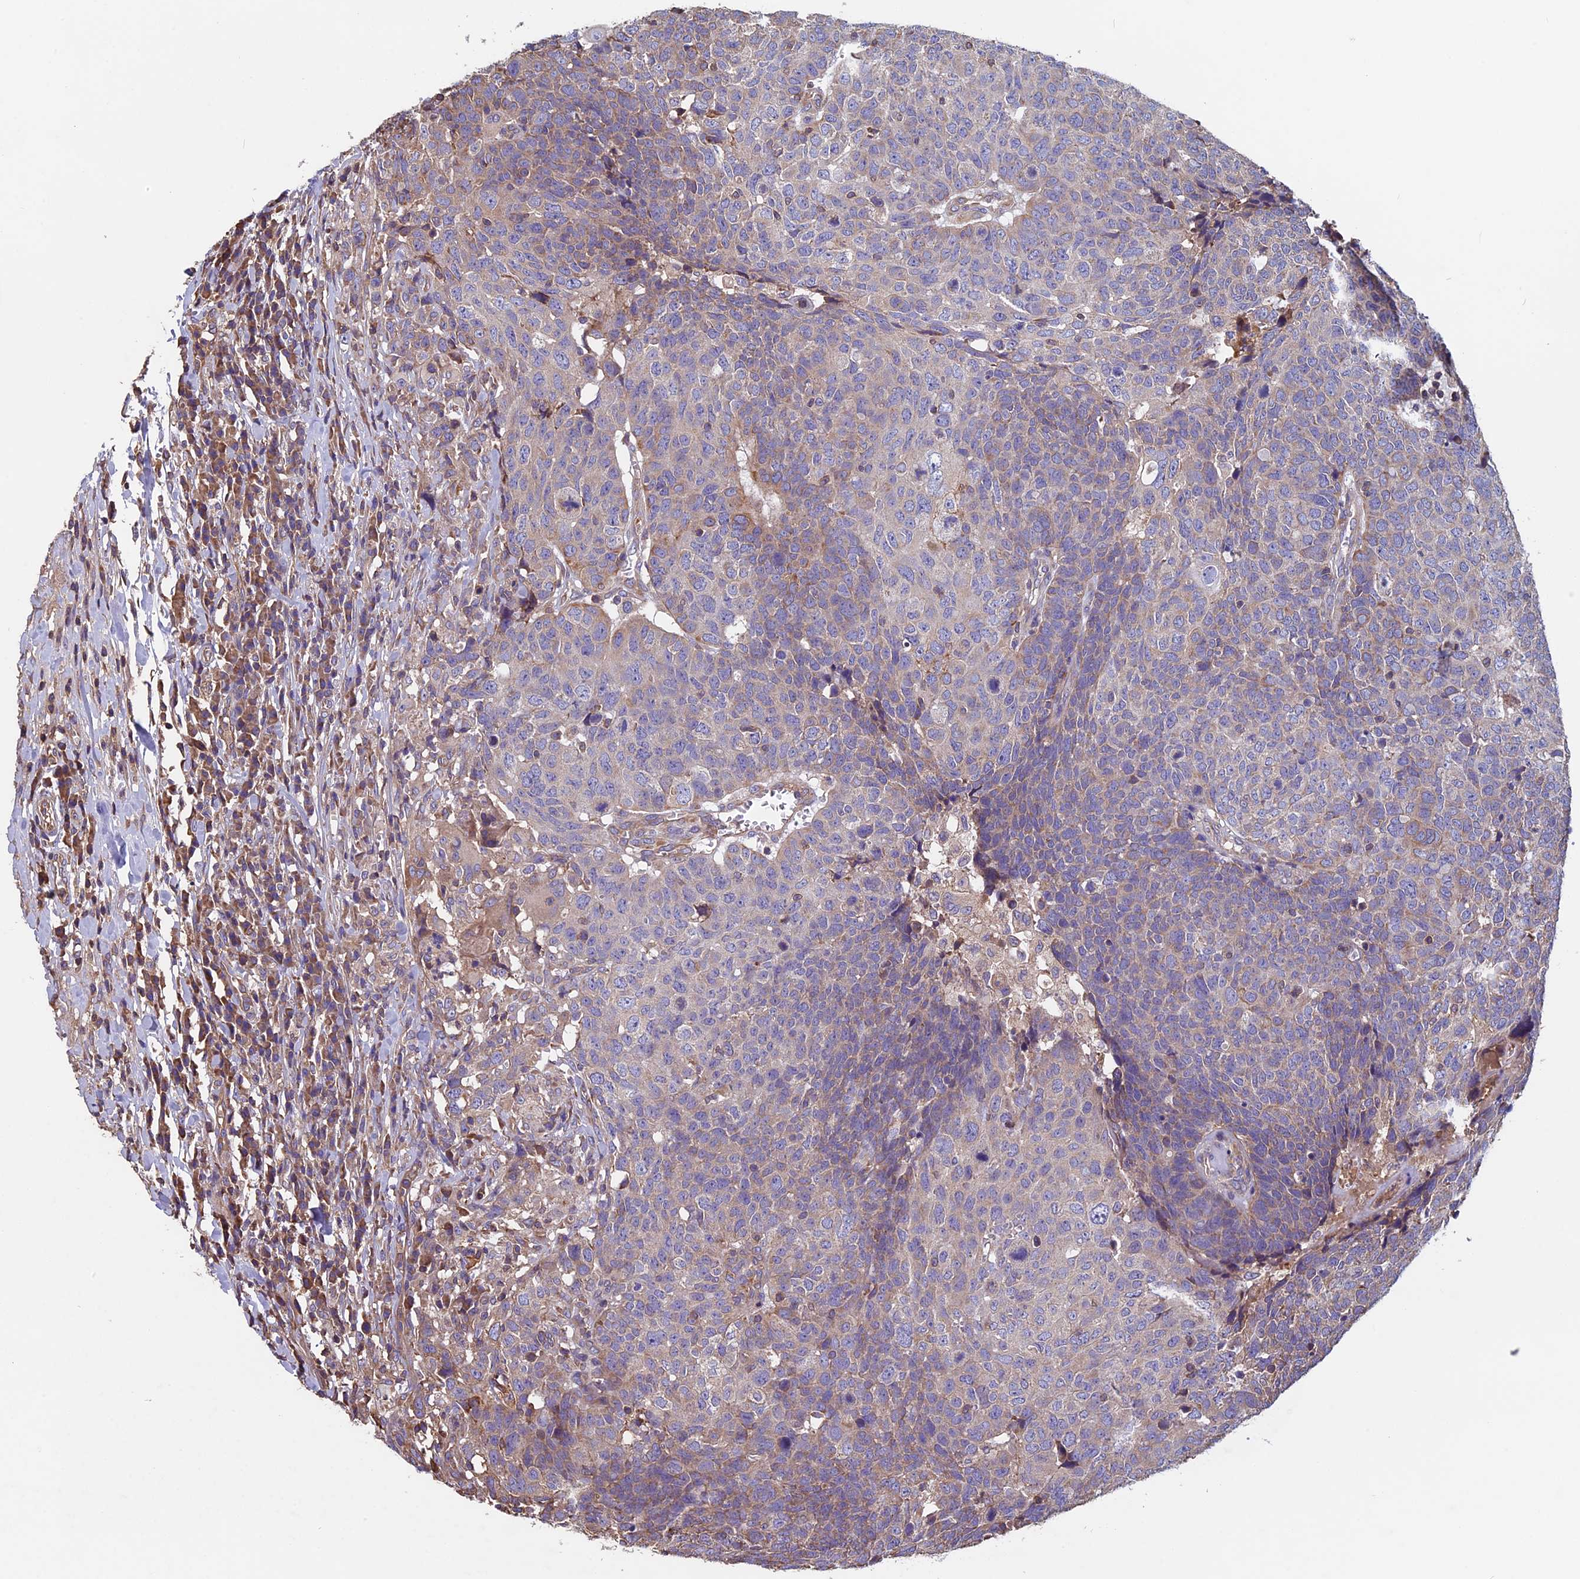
{"staining": {"intensity": "weak", "quantity": "<25%", "location": "cytoplasmic/membranous"}, "tissue": "head and neck cancer", "cell_type": "Tumor cells", "image_type": "cancer", "snomed": [{"axis": "morphology", "description": "Squamous cell carcinoma, NOS"}, {"axis": "topography", "description": "Head-Neck"}], "caption": "DAB (3,3'-diaminobenzidine) immunohistochemical staining of human head and neck squamous cell carcinoma reveals no significant staining in tumor cells. (Stains: DAB (3,3'-diaminobenzidine) immunohistochemistry with hematoxylin counter stain, Microscopy: brightfield microscopy at high magnification).", "gene": "CCDC153", "patient": {"sex": "male", "age": 66}}